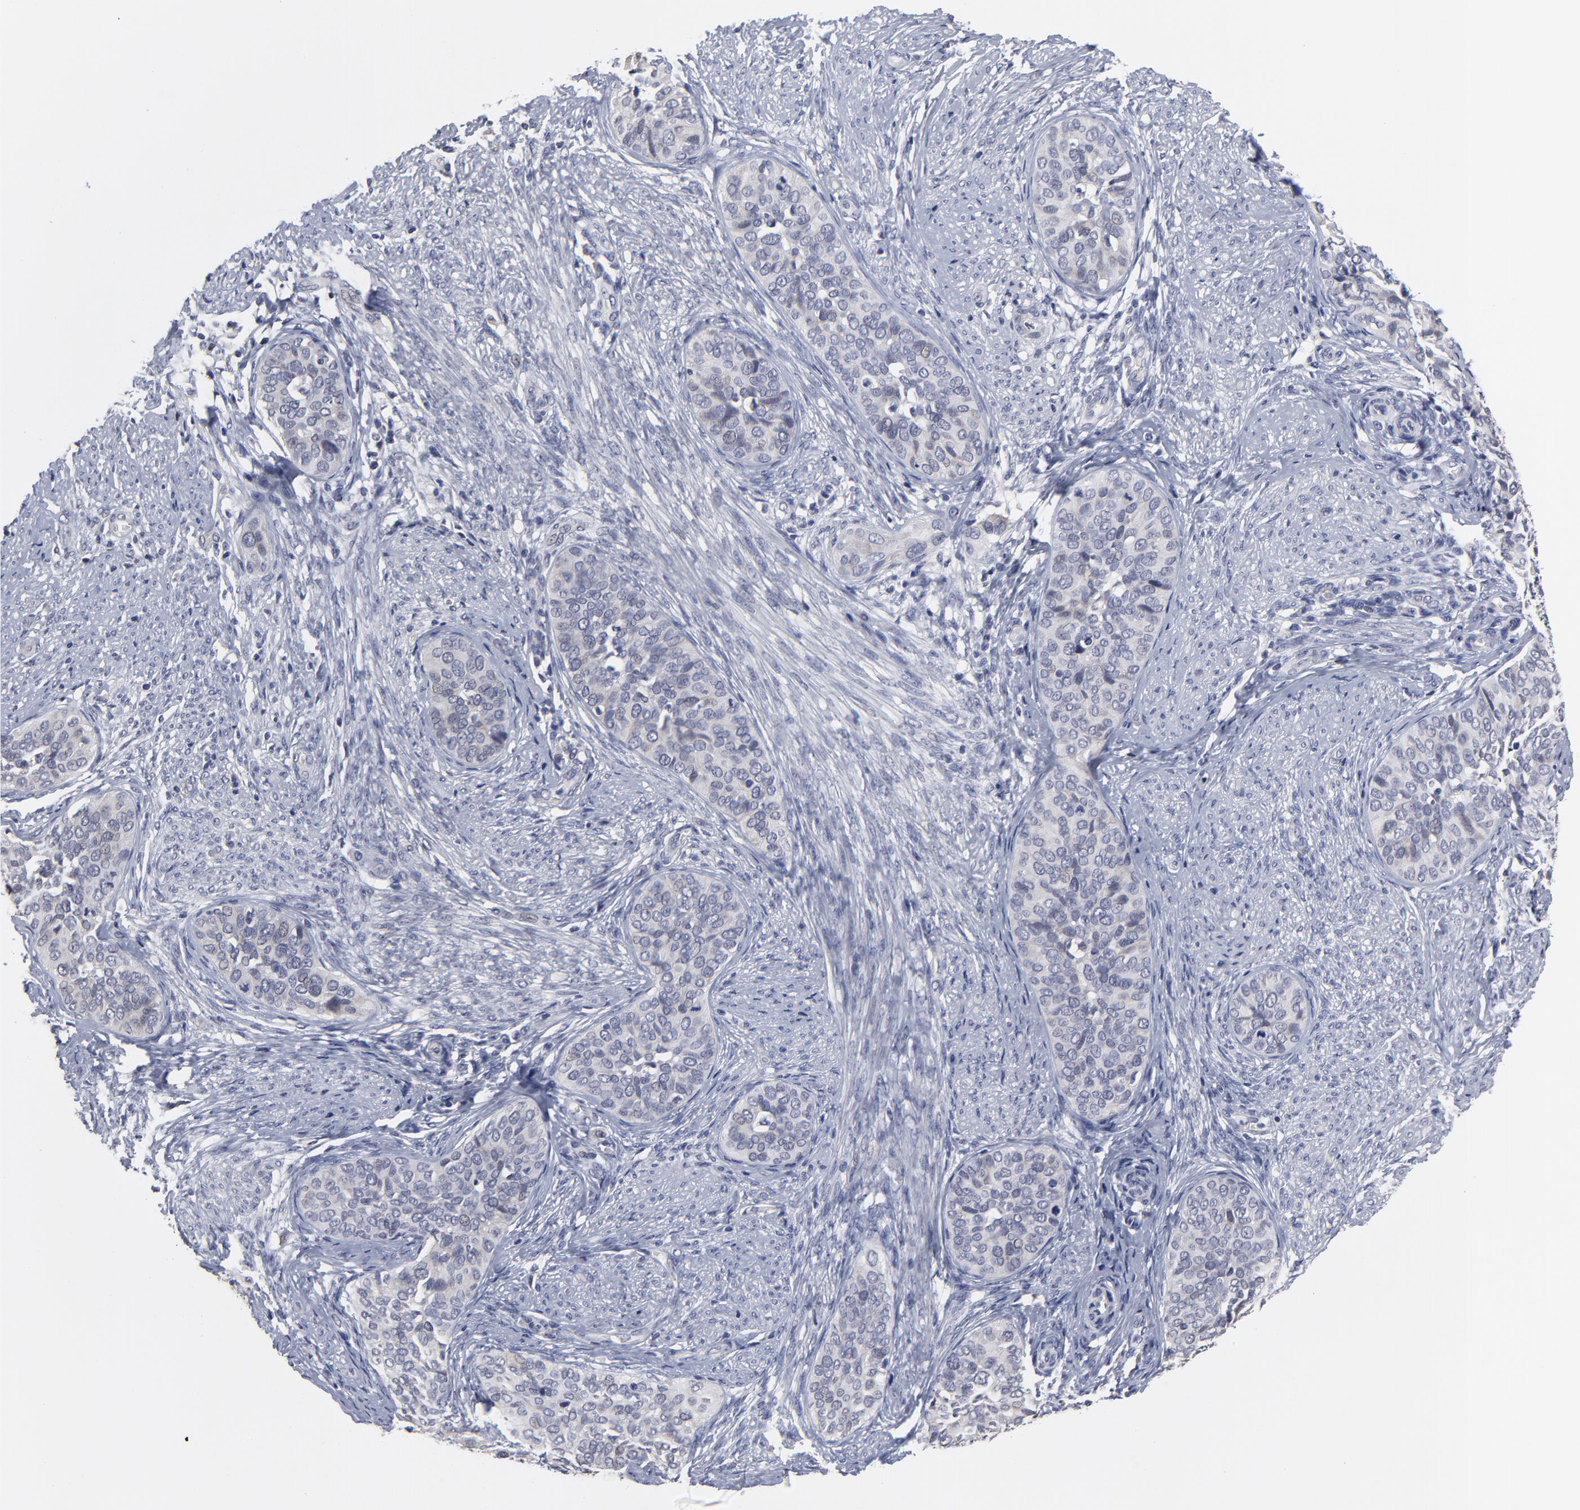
{"staining": {"intensity": "negative", "quantity": "none", "location": "none"}, "tissue": "cervical cancer", "cell_type": "Tumor cells", "image_type": "cancer", "snomed": [{"axis": "morphology", "description": "Squamous cell carcinoma, NOS"}, {"axis": "topography", "description": "Cervix"}], "caption": "DAB (3,3'-diaminobenzidine) immunohistochemical staining of human squamous cell carcinoma (cervical) demonstrates no significant positivity in tumor cells.", "gene": "MAGEA10", "patient": {"sex": "female", "age": 31}}